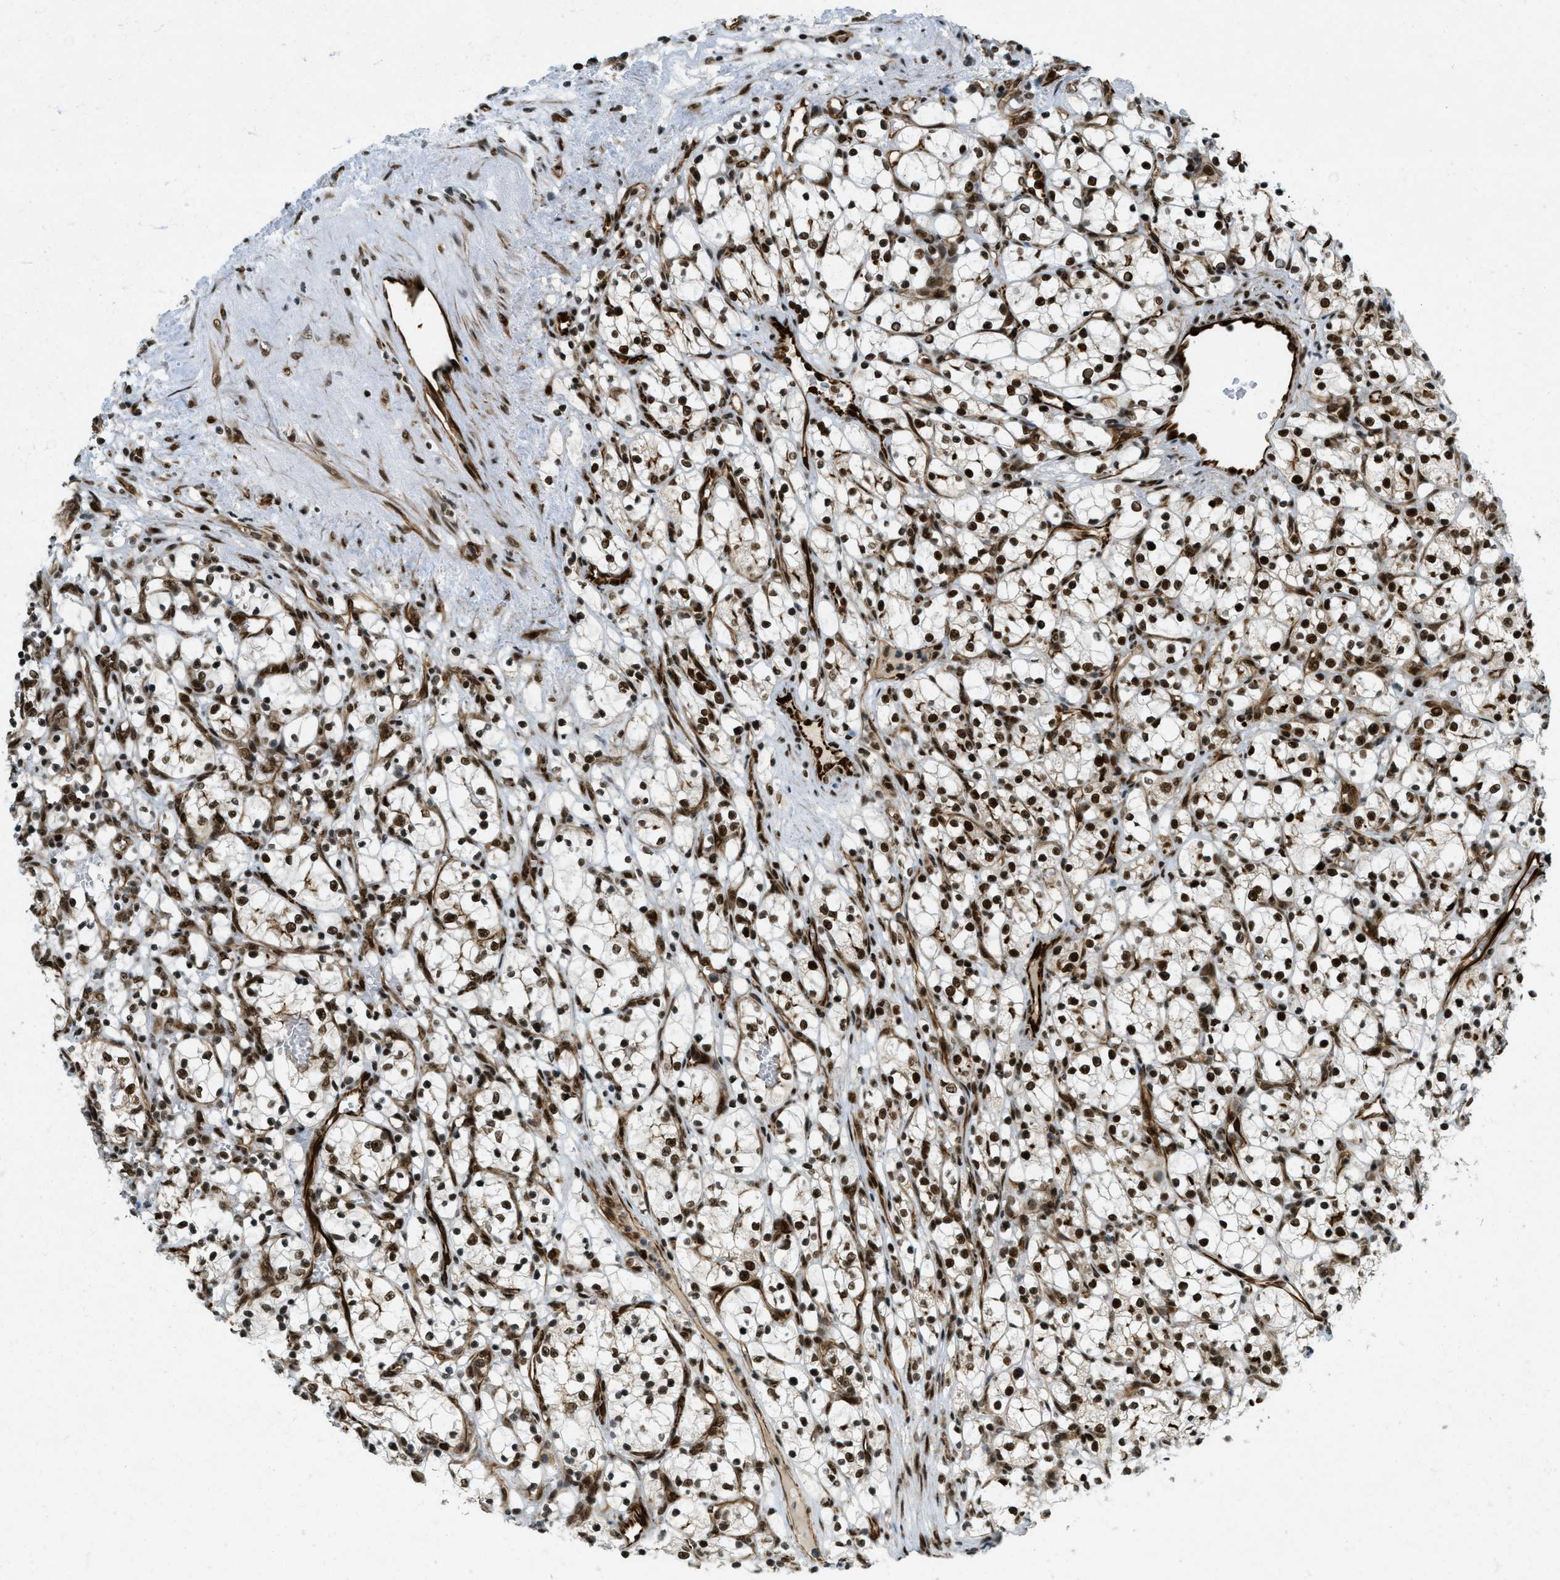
{"staining": {"intensity": "strong", "quantity": ">75%", "location": "nuclear"}, "tissue": "renal cancer", "cell_type": "Tumor cells", "image_type": "cancer", "snomed": [{"axis": "morphology", "description": "Adenocarcinoma, NOS"}, {"axis": "topography", "description": "Kidney"}], "caption": "Renal cancer stained with a protein marker displays strong staining in tumor cells.", "gene": "ZFR", "patient": {"sex": "female", "age": 69}}